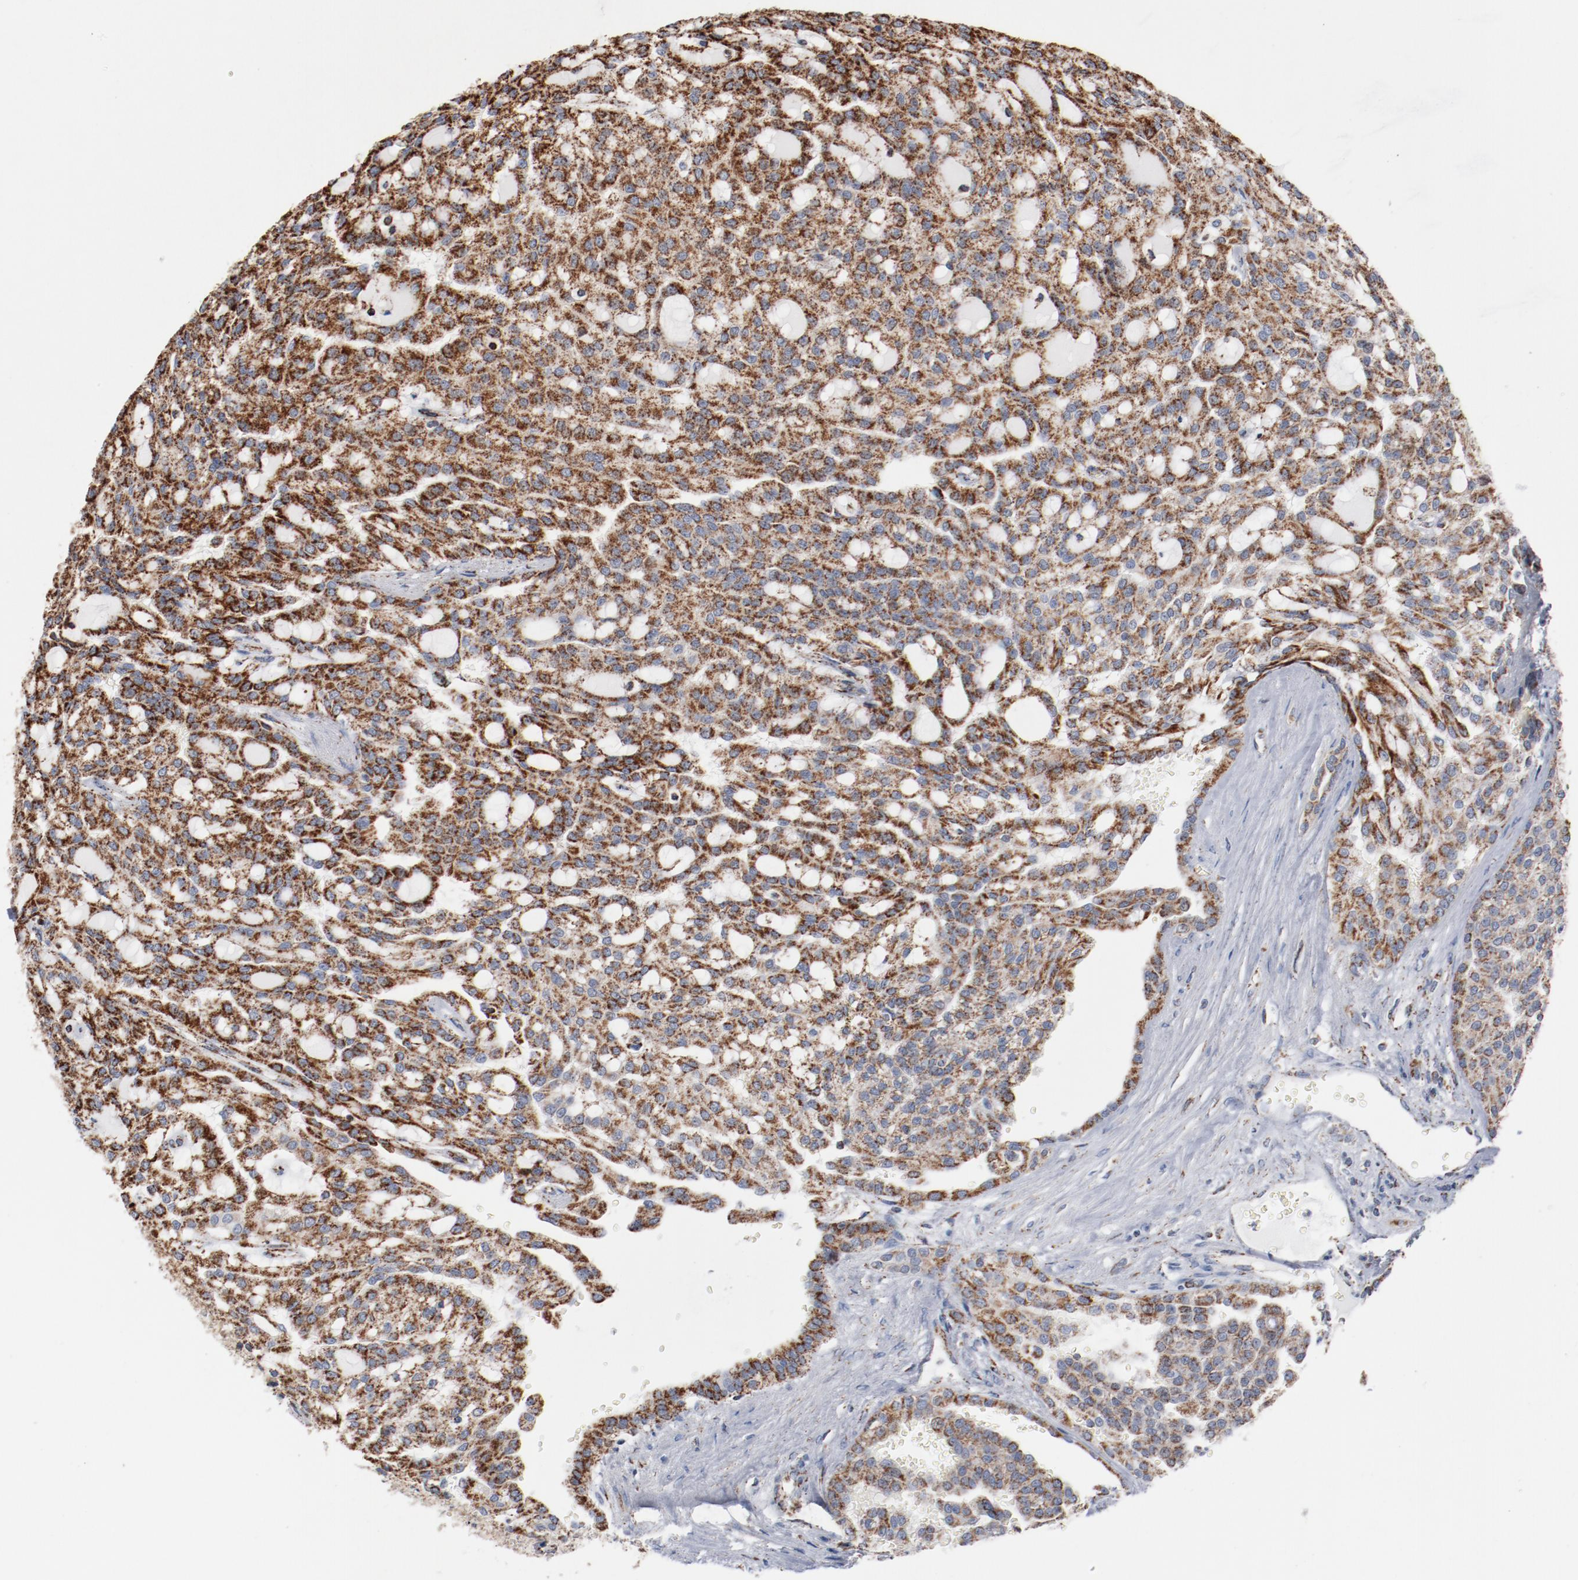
{"staining": {"intensity": "strong", "quantity": ">75%", "location": "cytoplasmic/membranous"}, "tissue": "renal cancer", "cell_type": "Tumor cells", "image_type": "cancer", "snomed": [{"axis": "morphology", "description": "Adenocarcinoma, NOS"}, {"axis": "topography", "description": "Kidney"}], "caption": "Protein staining of renal cancer tissue demonstrates strong cytoplasmic/membranous expression in about >75% of tumor cells. The staining was performed using DAB to visualize the protein expression in brown, while the nuclei were stained in blue with hematoxylin (Magnification: 20x).", "gene": "NDUFS4", "patient": {"sex": "male", "age": 63}}